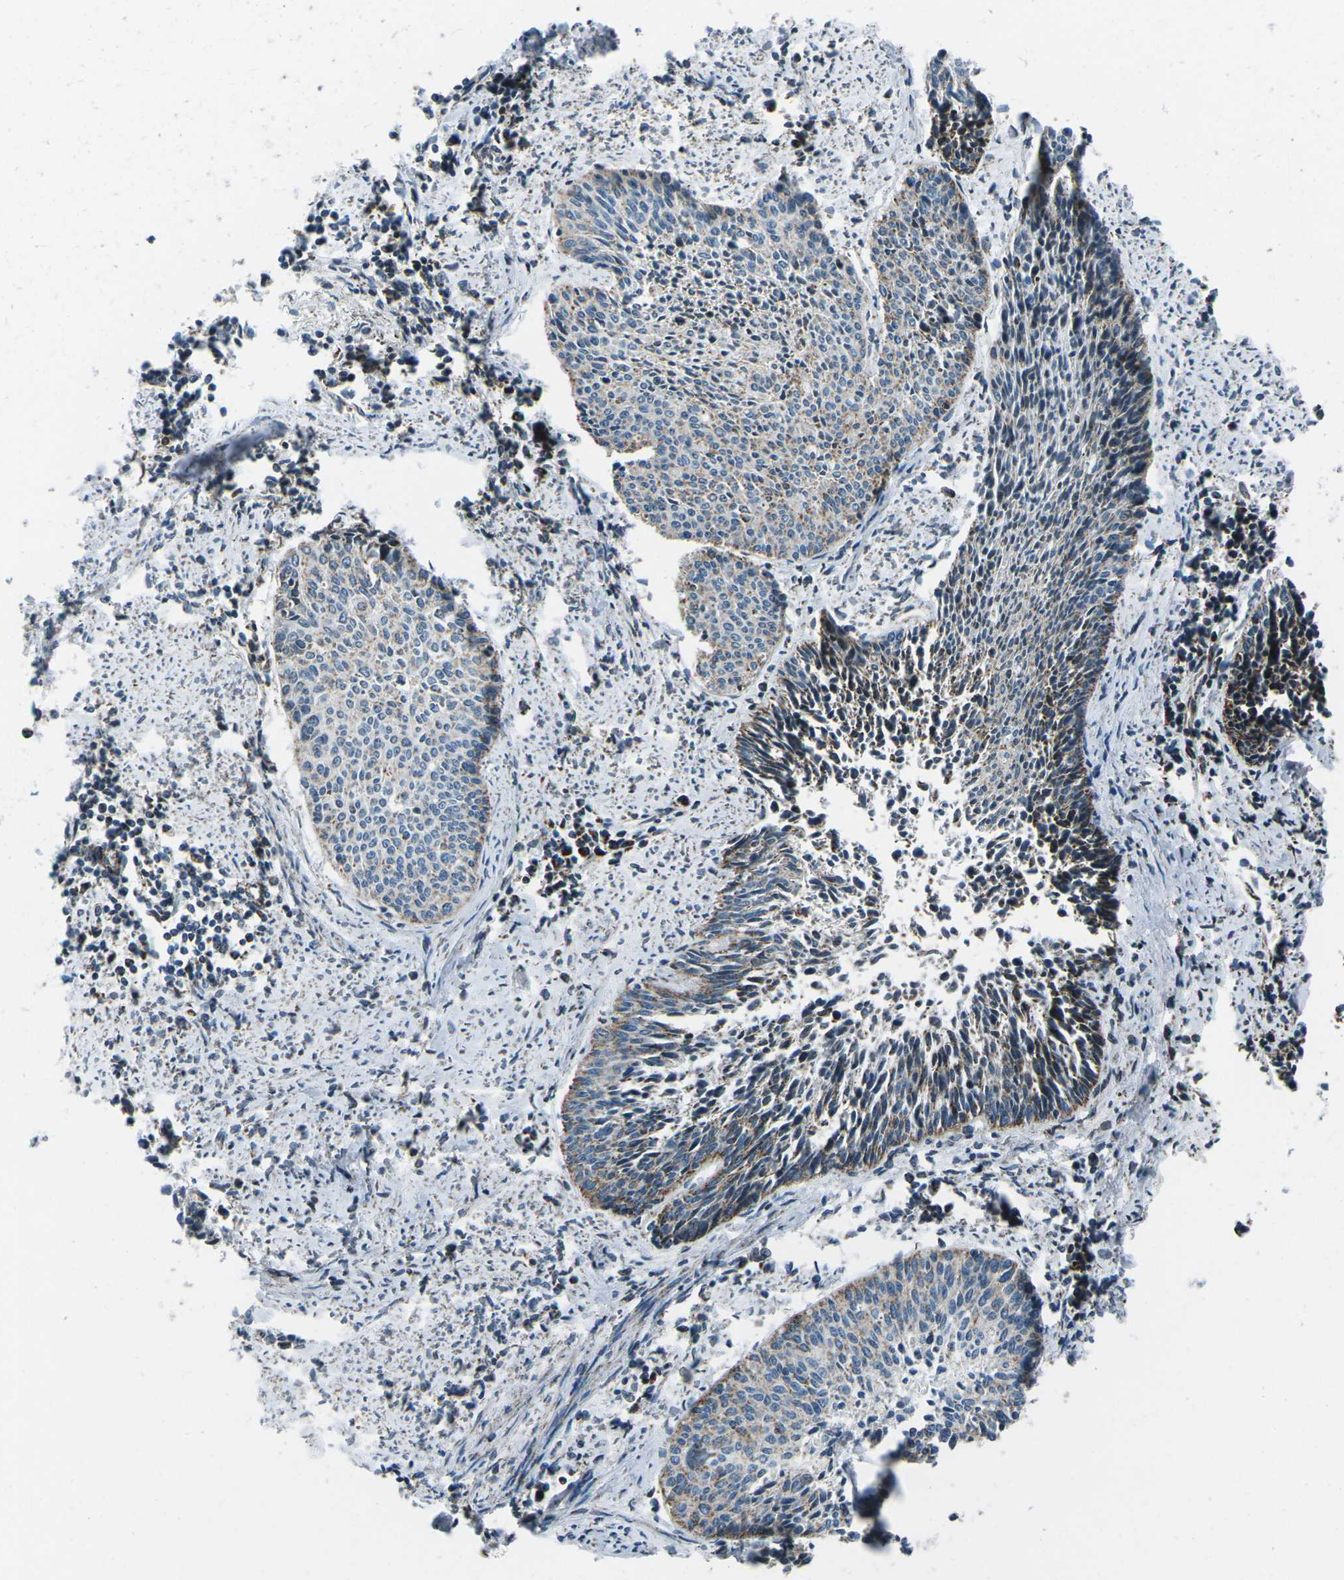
{"staining": {"intensity": "moderate", "quantity": "<25%", "location": "cytoplasmic/membranous"}, "tissue": "cervical cancer", "cell_type": "Tumor cells", "image_type": "cancer", "snomed": [{"axis": "morphology", "description": "Squamous cell carcinoma, NOS"}, {"axis": "topography", "description": "Cervix"}], "caption": "Immunohistochemical staining of cervical squamous cell carcinoma exhibits low levels of moderate cytoplasmic/membranous protein positivity in approximately <25% of tumor cells. (Stains: DAB in brown, nuclei in blue, Microscopy: brightfield microscopy at high magnification).", "gene": "RFESD", "patient": {"sex": "female", "age": 55}}